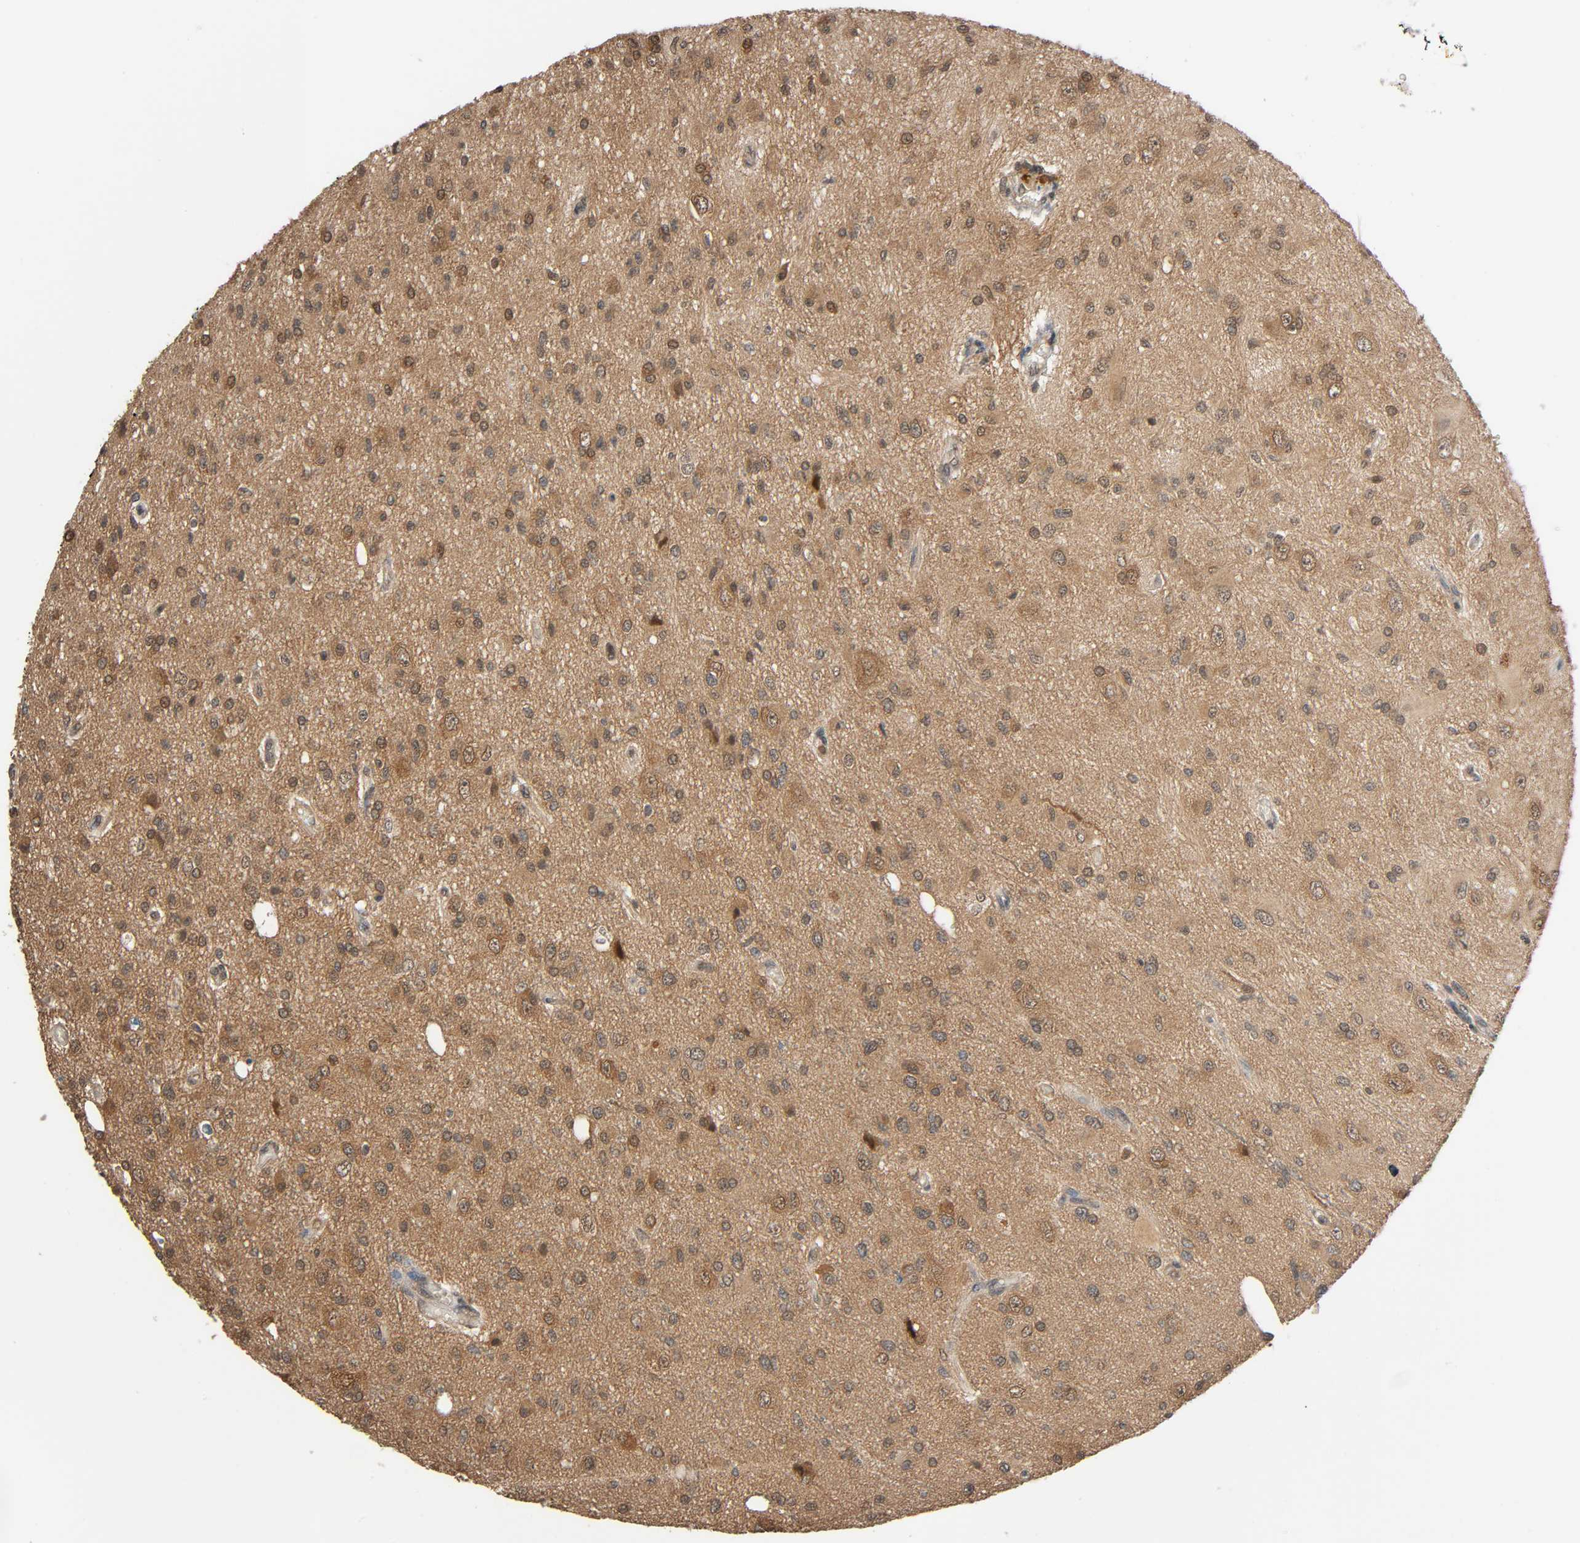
{"staining": {"intensity": "moderate", "quantity": "25%-75%", "location": "cytoplasmic/membranous,nuclear"}, "tissue": "glioma", "cell_type": "Tumor cells", "image_type": "cancer", "snomed": [{"axis": "morphology", "description": "Glioma, malignant, High grade"}, {"axis": "topography", "description": "Brain"}], "caption": "Approximately 25%-75% of tumor cells in glioma exhibit moderate cytoplasmic/membranous and nuclear protein expression as visualized by brown immunohistochemical staining.", "gene": "NEDD8", "patient": {"sex": "male", "age": 47}}